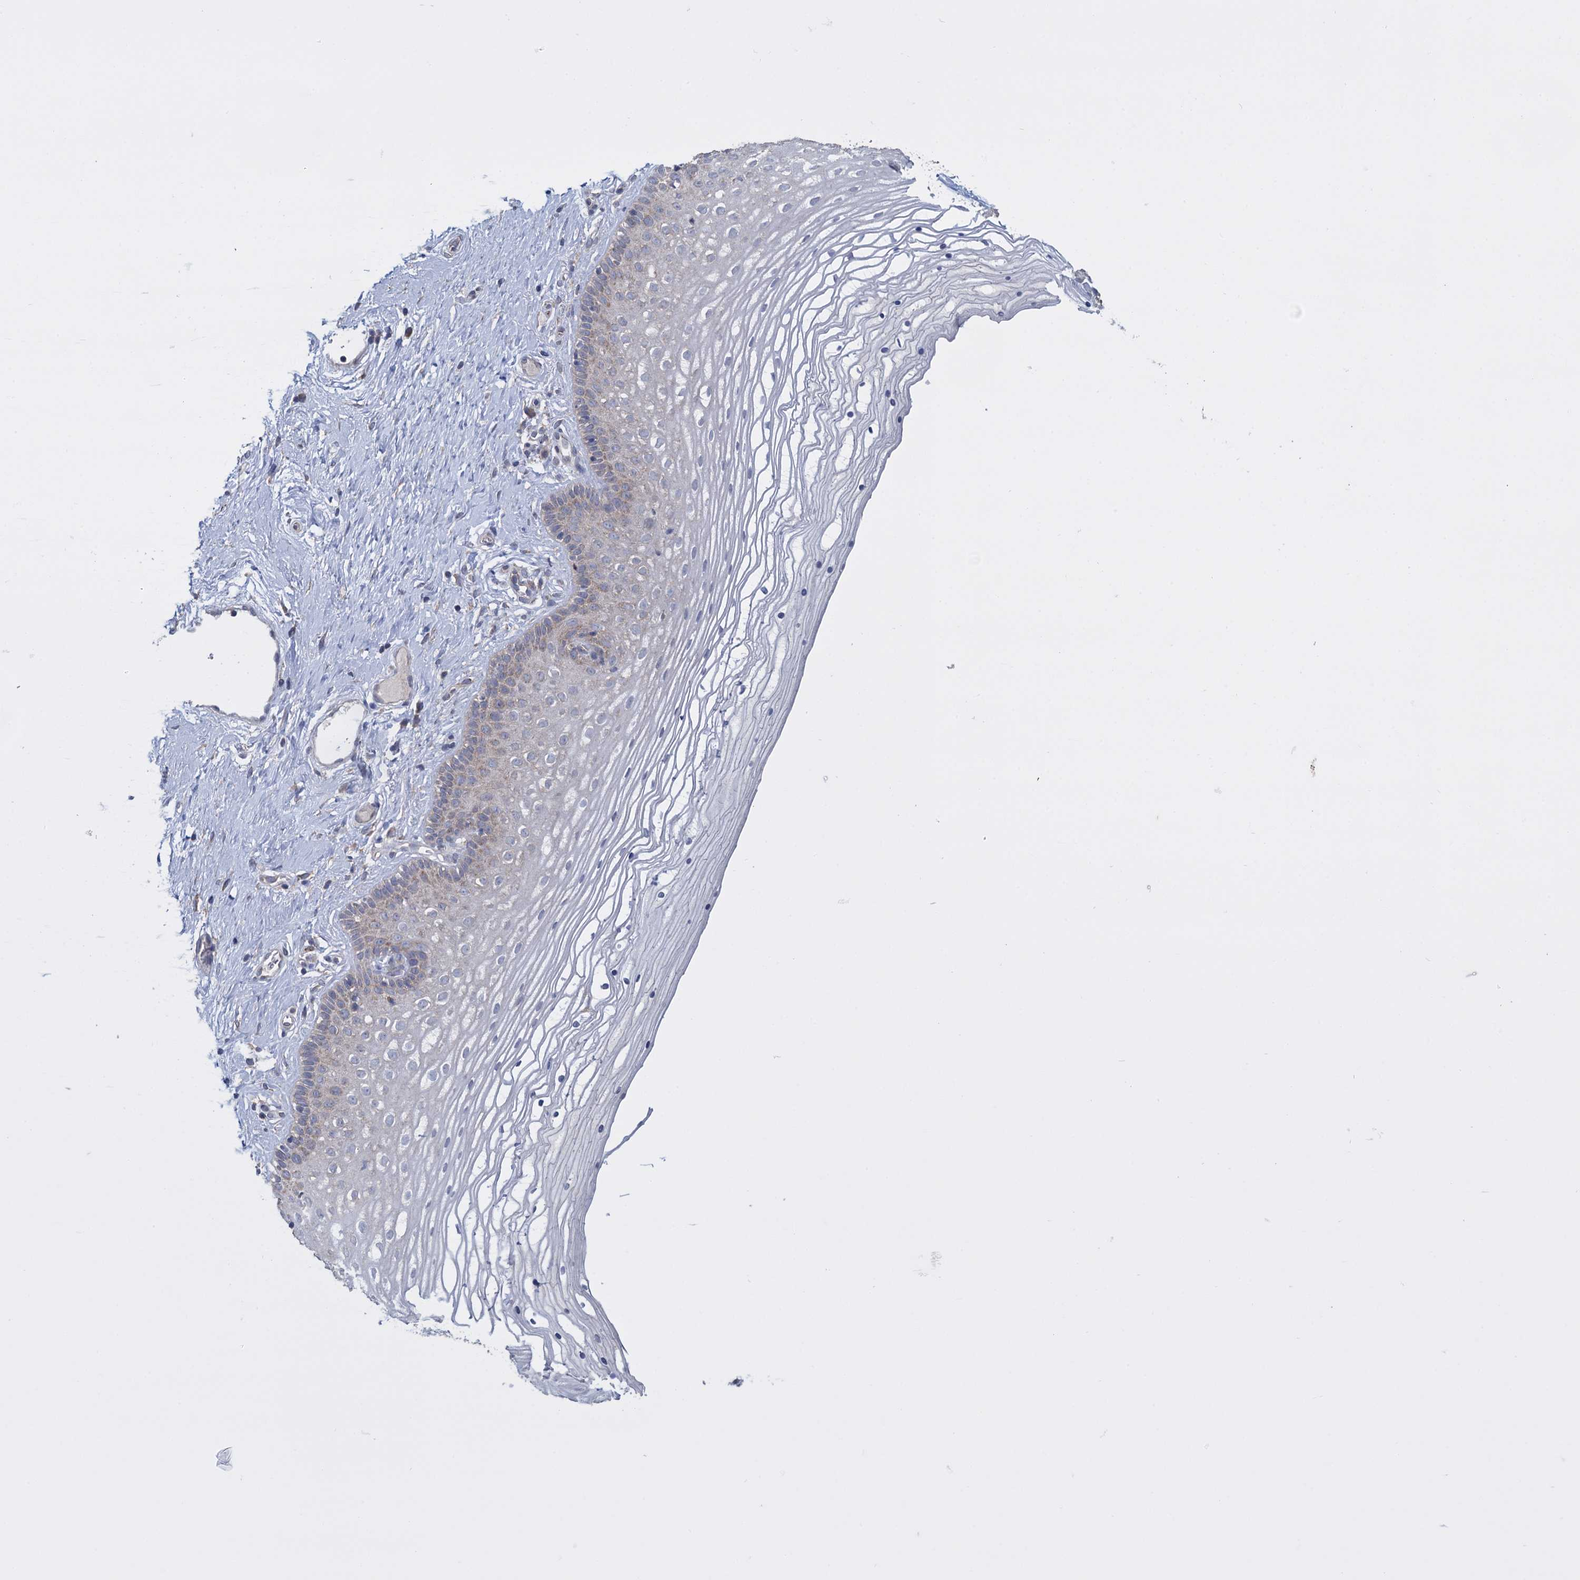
{"staining": {"intensity": "weak", "quantity": "<25%", "location": "cytoplasmic/membranous"}, "tissue": "vagina", "cell_type": "Squamous epithelial cells", "image_type": "normal", "snomed": [{"axis": "morphology", "description": "Normal tissue, NOS"}, {"axis": "topography", "description": "Vagina"}], "caption": "Immunohistochemistry of unremarkable vagina displays no positivity in squamous epithelial cells.", "gene": "GSTM2", "patient": {"sex": "female", "age": 46}}